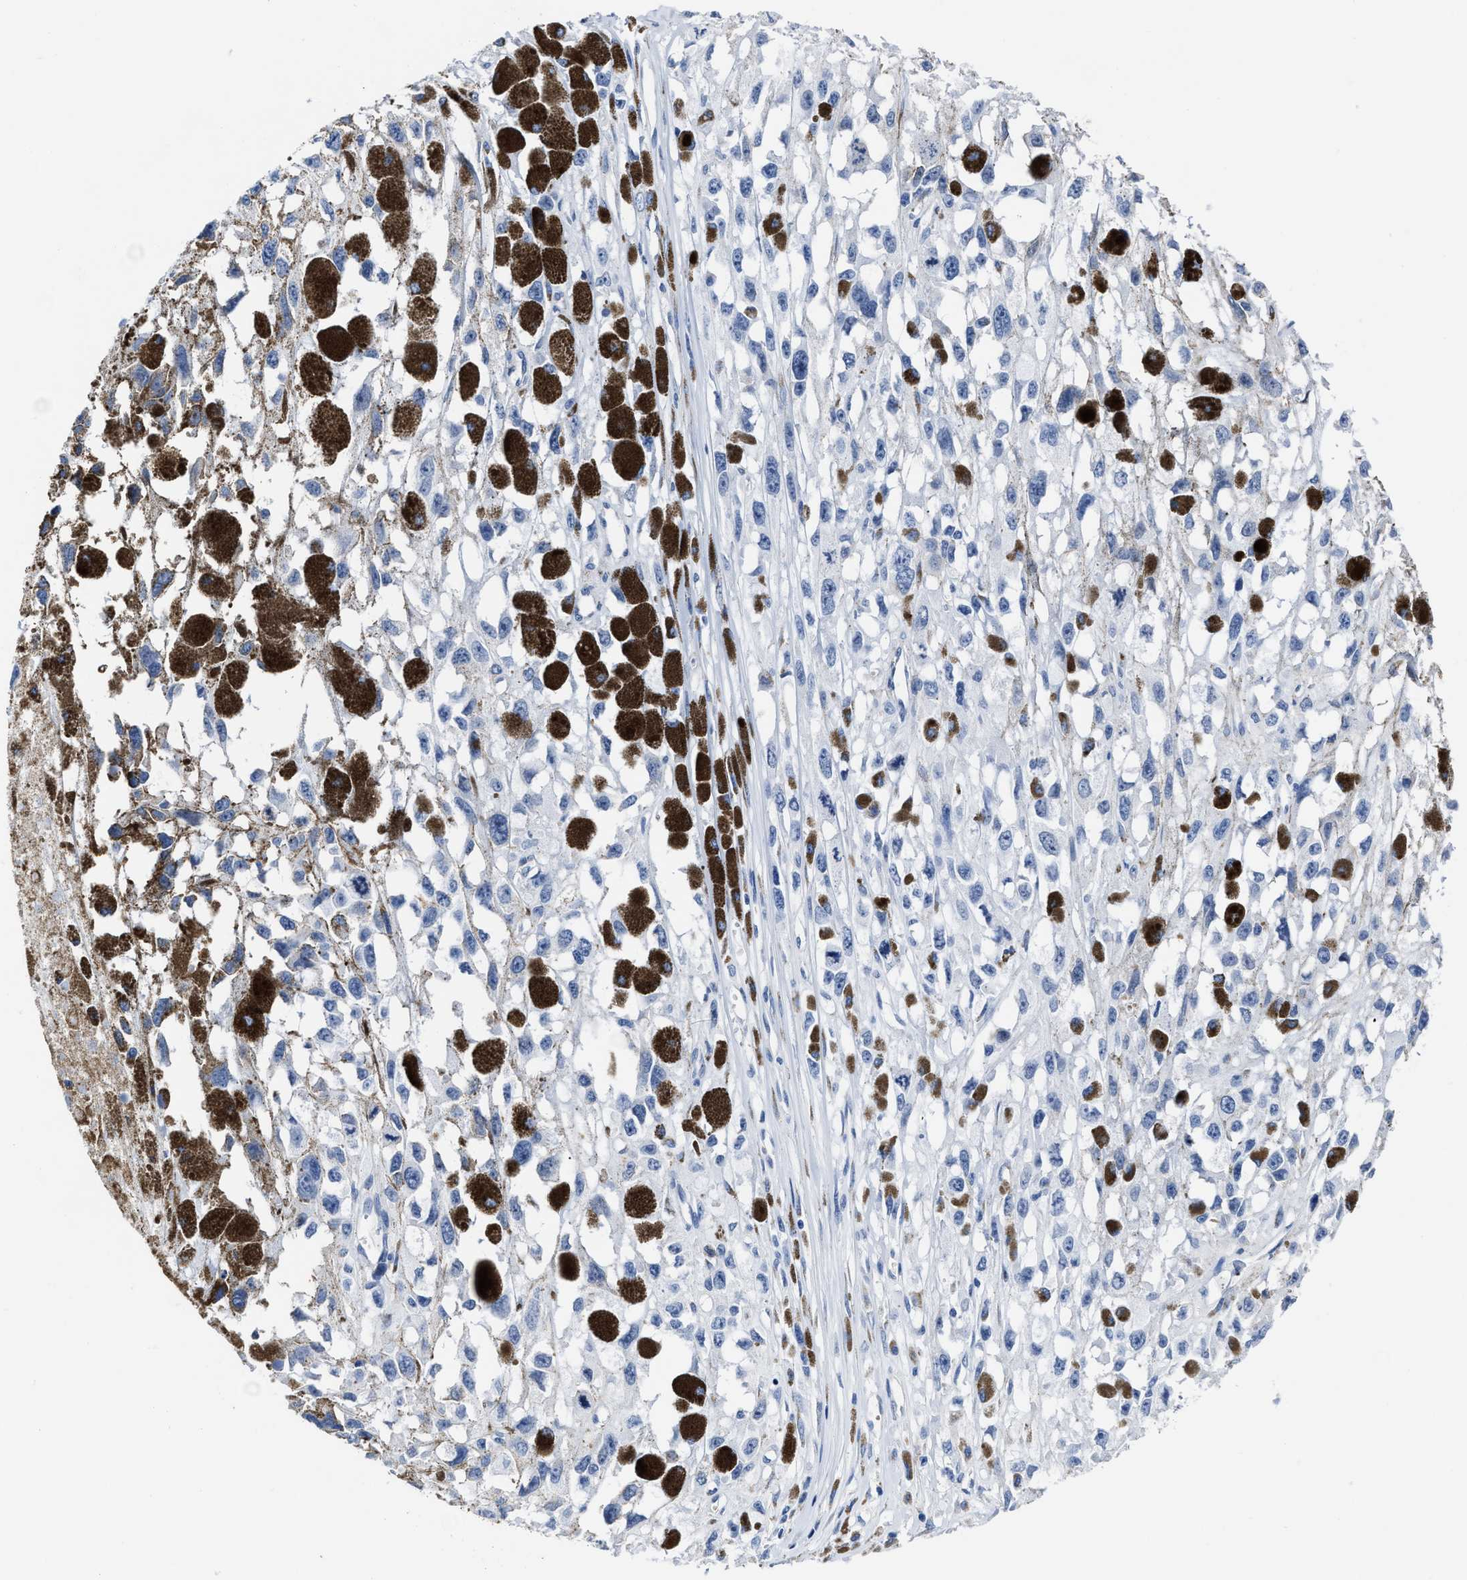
{"staining": {"intensity": "negative", "quantity": "none", "location": "none"}, "tissue": "melanoma", "cell_type": "Tumor cells", "image_type": "cancer", "snomed": [{"axis": "morphology", "description": "Malignant melanoma, Metastatic site"}, {"axis": "topography", "description": "Lymph node"}], "caption": "Tumor cells show no significant staining in melanoma.", "gene": "KCNMB3", "patient": {"sex": "male", "age": 59}}